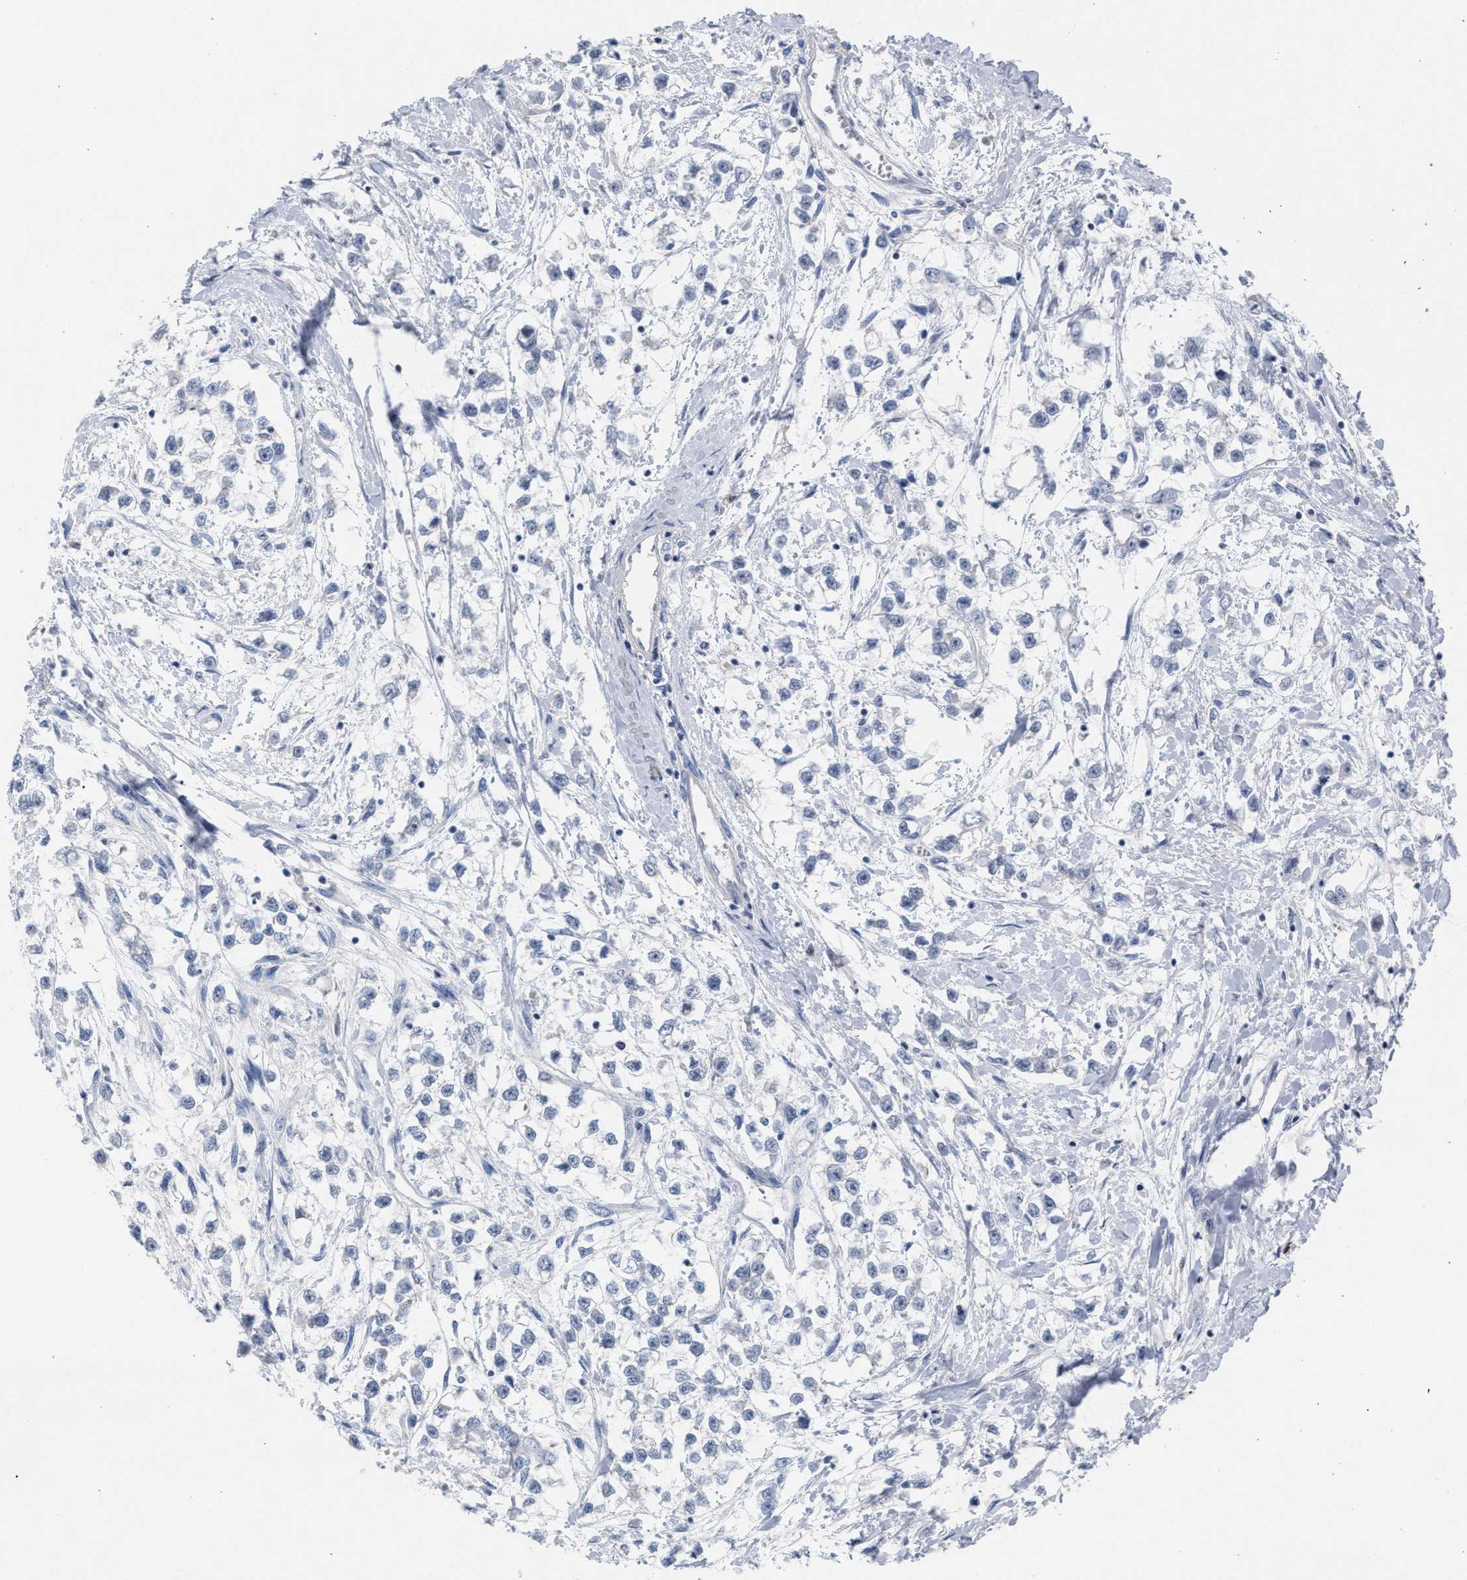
{"staining": {"intensity": "negative", "quantity": "none", "location": "none"}, "tissue": "testis cancer", "cell_type": "Tumor cells", "image_type": "cancer", "snomed": [{"axis": "morphology", "description": "Seminoma, NOS"}, {"axis": "morphology", "description": "Carcinoma, Embryonal, NOS"}, {"axis": "topography", "description": "Testis"}], "caption": "DAB immunohistochemical staining of testis cancer (embryonal carcinoma) shows no significant expression in tumor cells. (Immunohistochemistry (ihc), brightfield microscopy, high magnification).", "gene": "RNF135", "patient": {"sex": "male", "age": 51}}